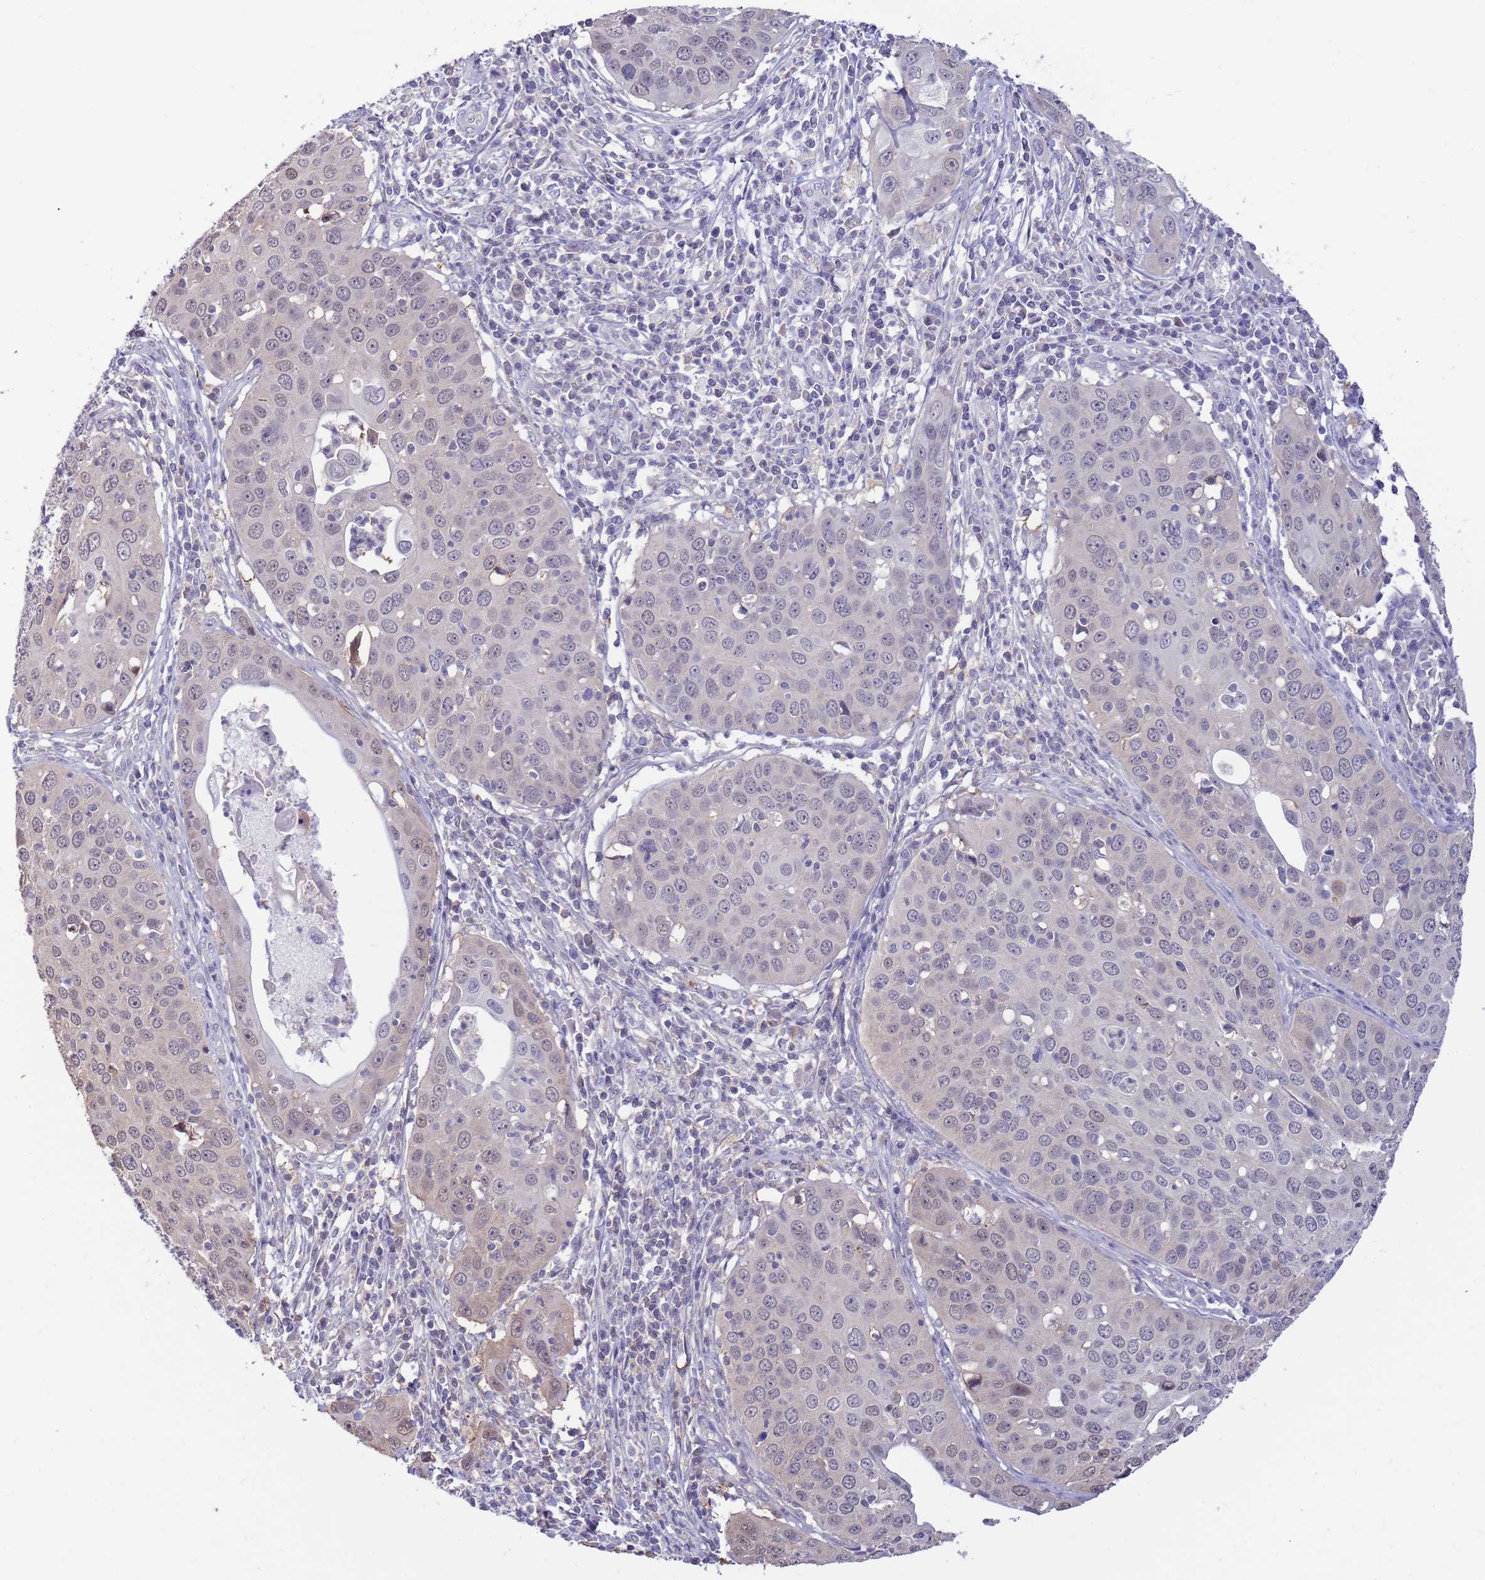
{"staining": {"intensity": "weak", "quantity": "25%-75%", "location": "cytoplasmic/membranous,nuclear"}, "tissue": "cervical cancer", "cell_type": "Tumor cells", "image_type": "cancer", "snomed": [{"axis": "morphology", "description": "Squamous cell carcinoma, NOS"}, {"axis": "topography", "description": "Cervix"}], "caption": "DAB (3,3'-diaminobenzidine) immunohistochemical staining of human squamous cell carcinoma (cervical) shows weak cytoplasmic/membranous and nuclear protein expression in about 25%-75% of tumor cells.", "gene": "AP5S1", "patient": {"sex": "female", "age": 36}}